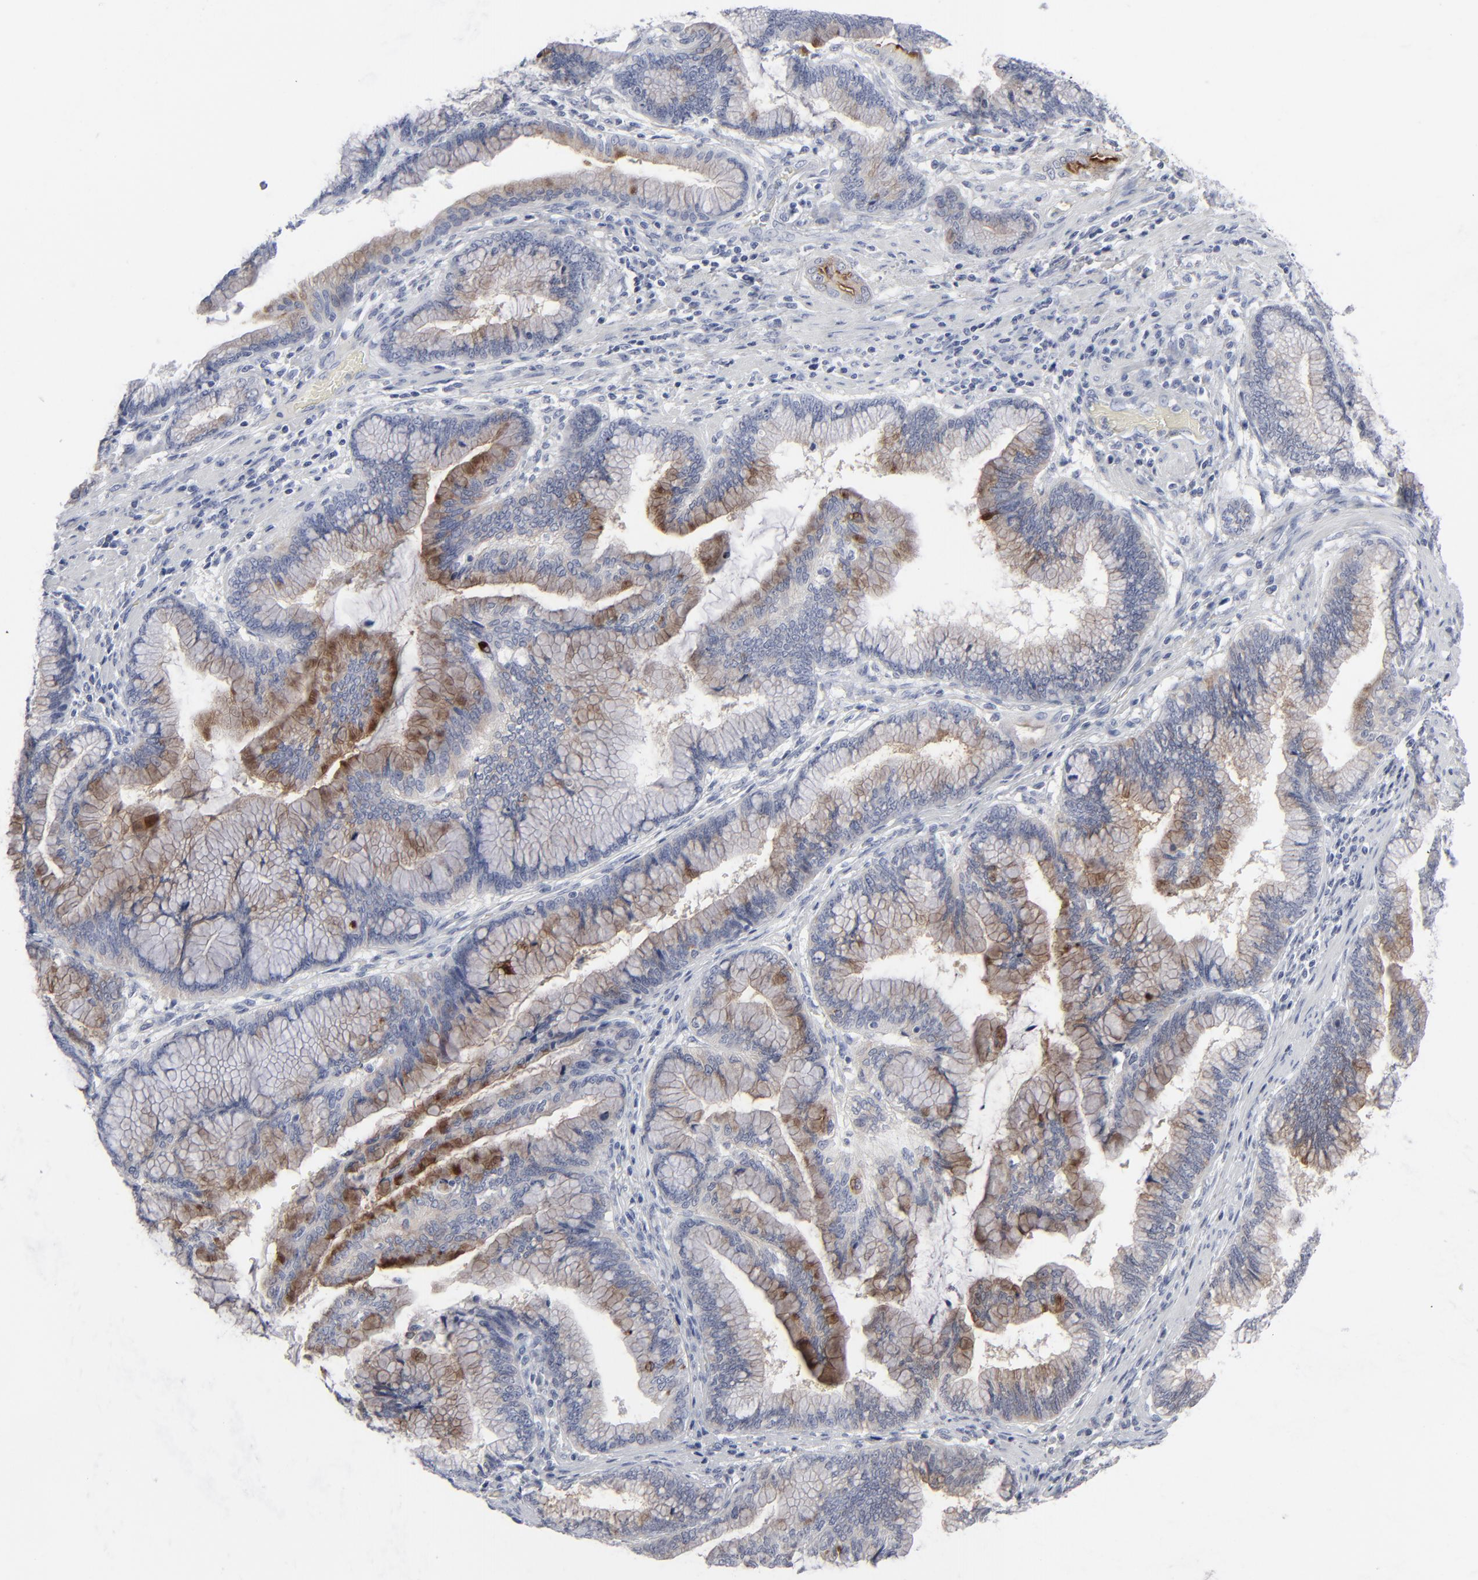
{"staining": {"intensity": "moderate", "quantity": "25%-75%", "location": "cytoplasmic/membranous"}, "tissue": "pancreatic cancer", "cell_type": "Tumor cells", "image_type": "cancer", "snomed": [{"axis": "morphology", "description": "Adenocarcinoma, NOS"}, {"axis": "topography", "description": "Pancreas"}], "caption": "DAB immunohistochemical staining of human adenocarcinoma (pancreatic) displays moderate cytoplasmic/membranous protein staining in about 25%-75% of tumor cells. (brown staining indicates protein expression, while blue staining denotes nuclei).", "gene": "MSLN", "patient": {"sex": "female", "age": 64}}